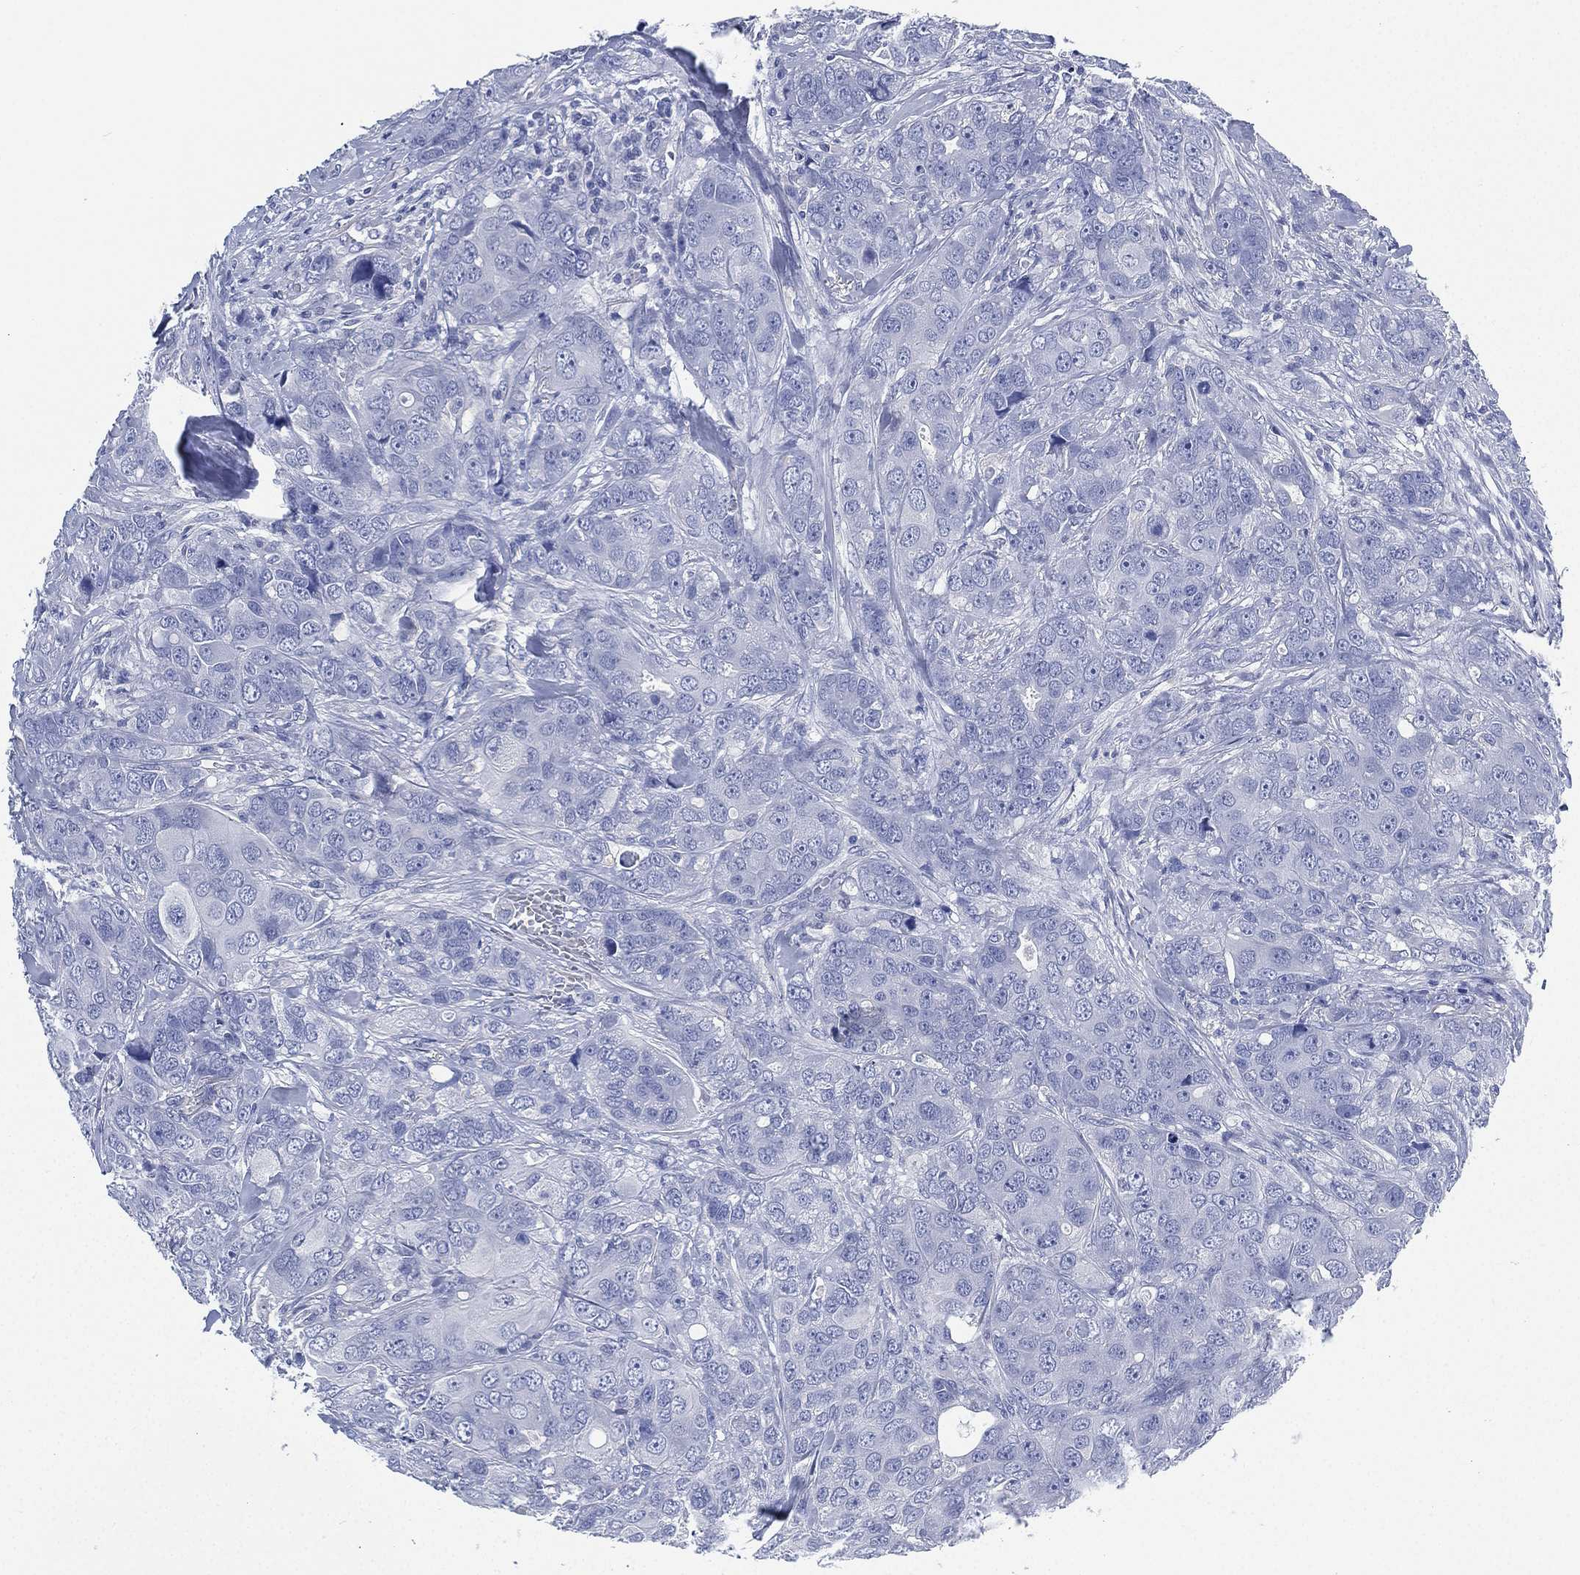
{"staining": {"intensity": "negative", "quantity": "none", "location": "none"}, "tissue": "breast cancer", "cell_type": "Tumor cells", "image_type": "cancer", "snomed": [{"axis": "morphology", "description": "Duct carcinoma"}, {"axis": "topography", "description": "Breast"}], "caption": "Tumor cells show no significant protein staining in breast cancer (infiltrating ductal carcinoma). (Brightfield microscopy of DAB immunohistochemistry at high magnification).", "gene": "CCDC70", "patient": {"sex": "female", "age": 43}}